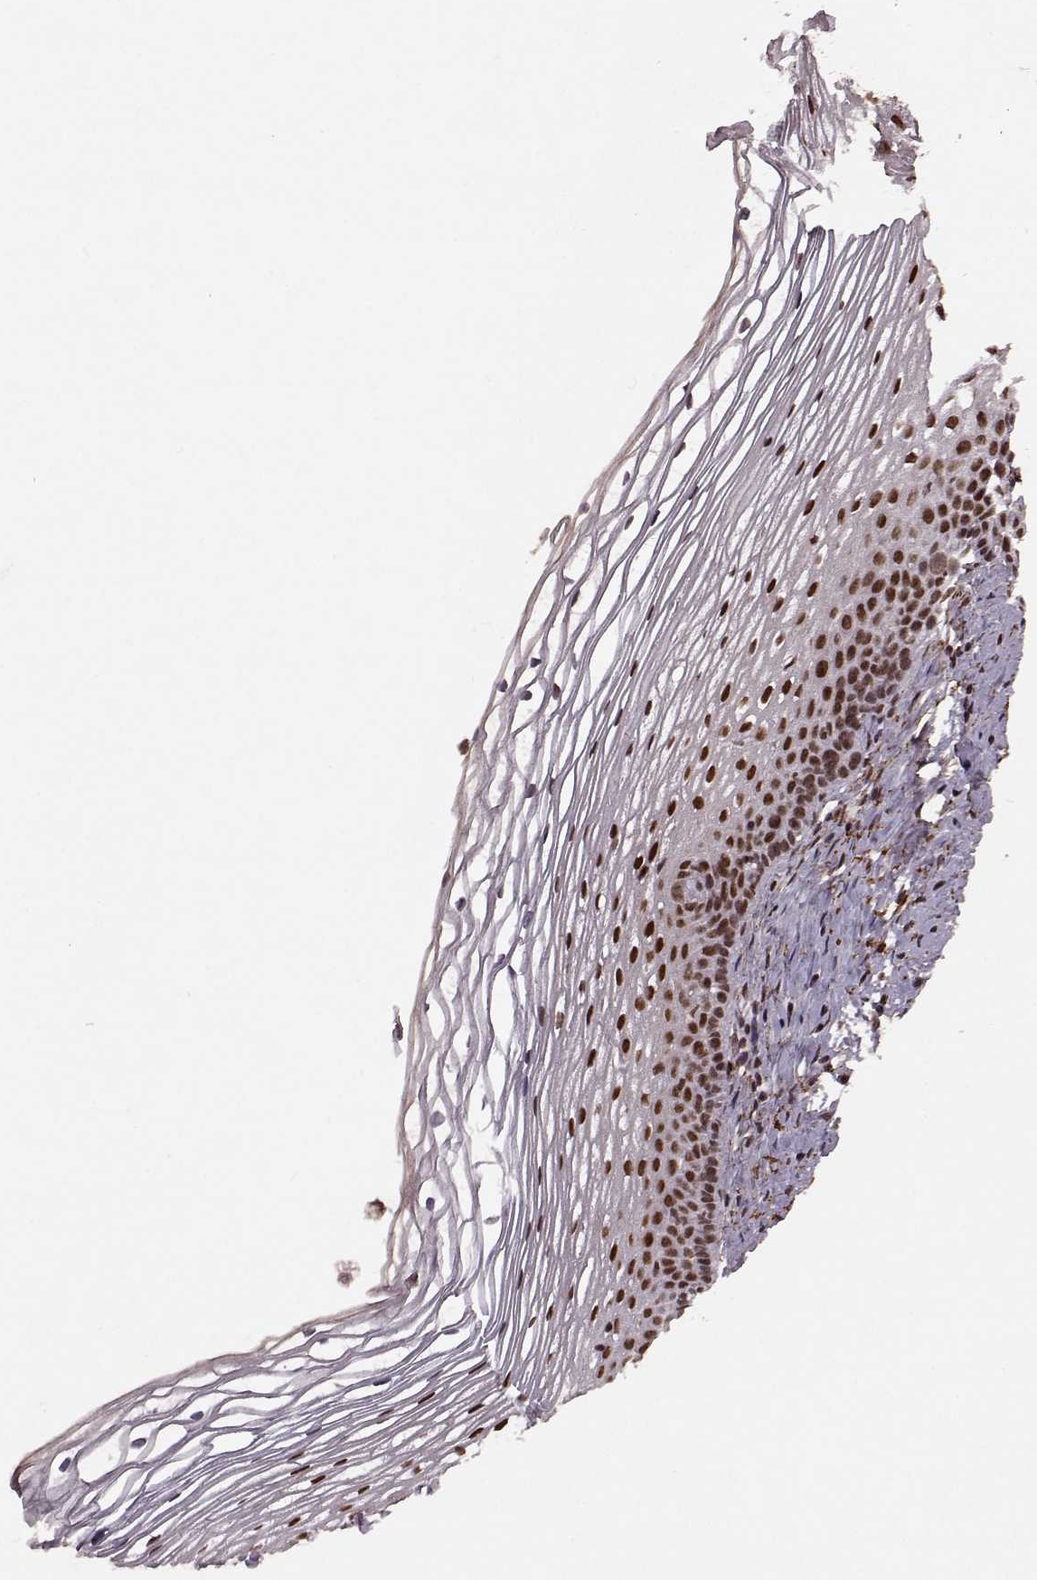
{"staining": {"intensity": "strong", "quantity": ">75%", "location": "nuclear"}, "tissue": "cervix", "cell_type": "Glandular cells", "image_type": "normal", "snomed": [{"axis": "morphology", "description": "Normal tissue, NOS"}, {"axis": "topography", "description": "Cervix"}], "caption": "The image shows a brown stain indicating the presence of a protein in the nuclear of glandular cells in cervix. (DAB (3,3'-diaminobenzidine) IHC, brown staining for protein, blue staining for nuclei).", "gene": "RRAGD", "patient": {"sex": "female", "age": 39}}